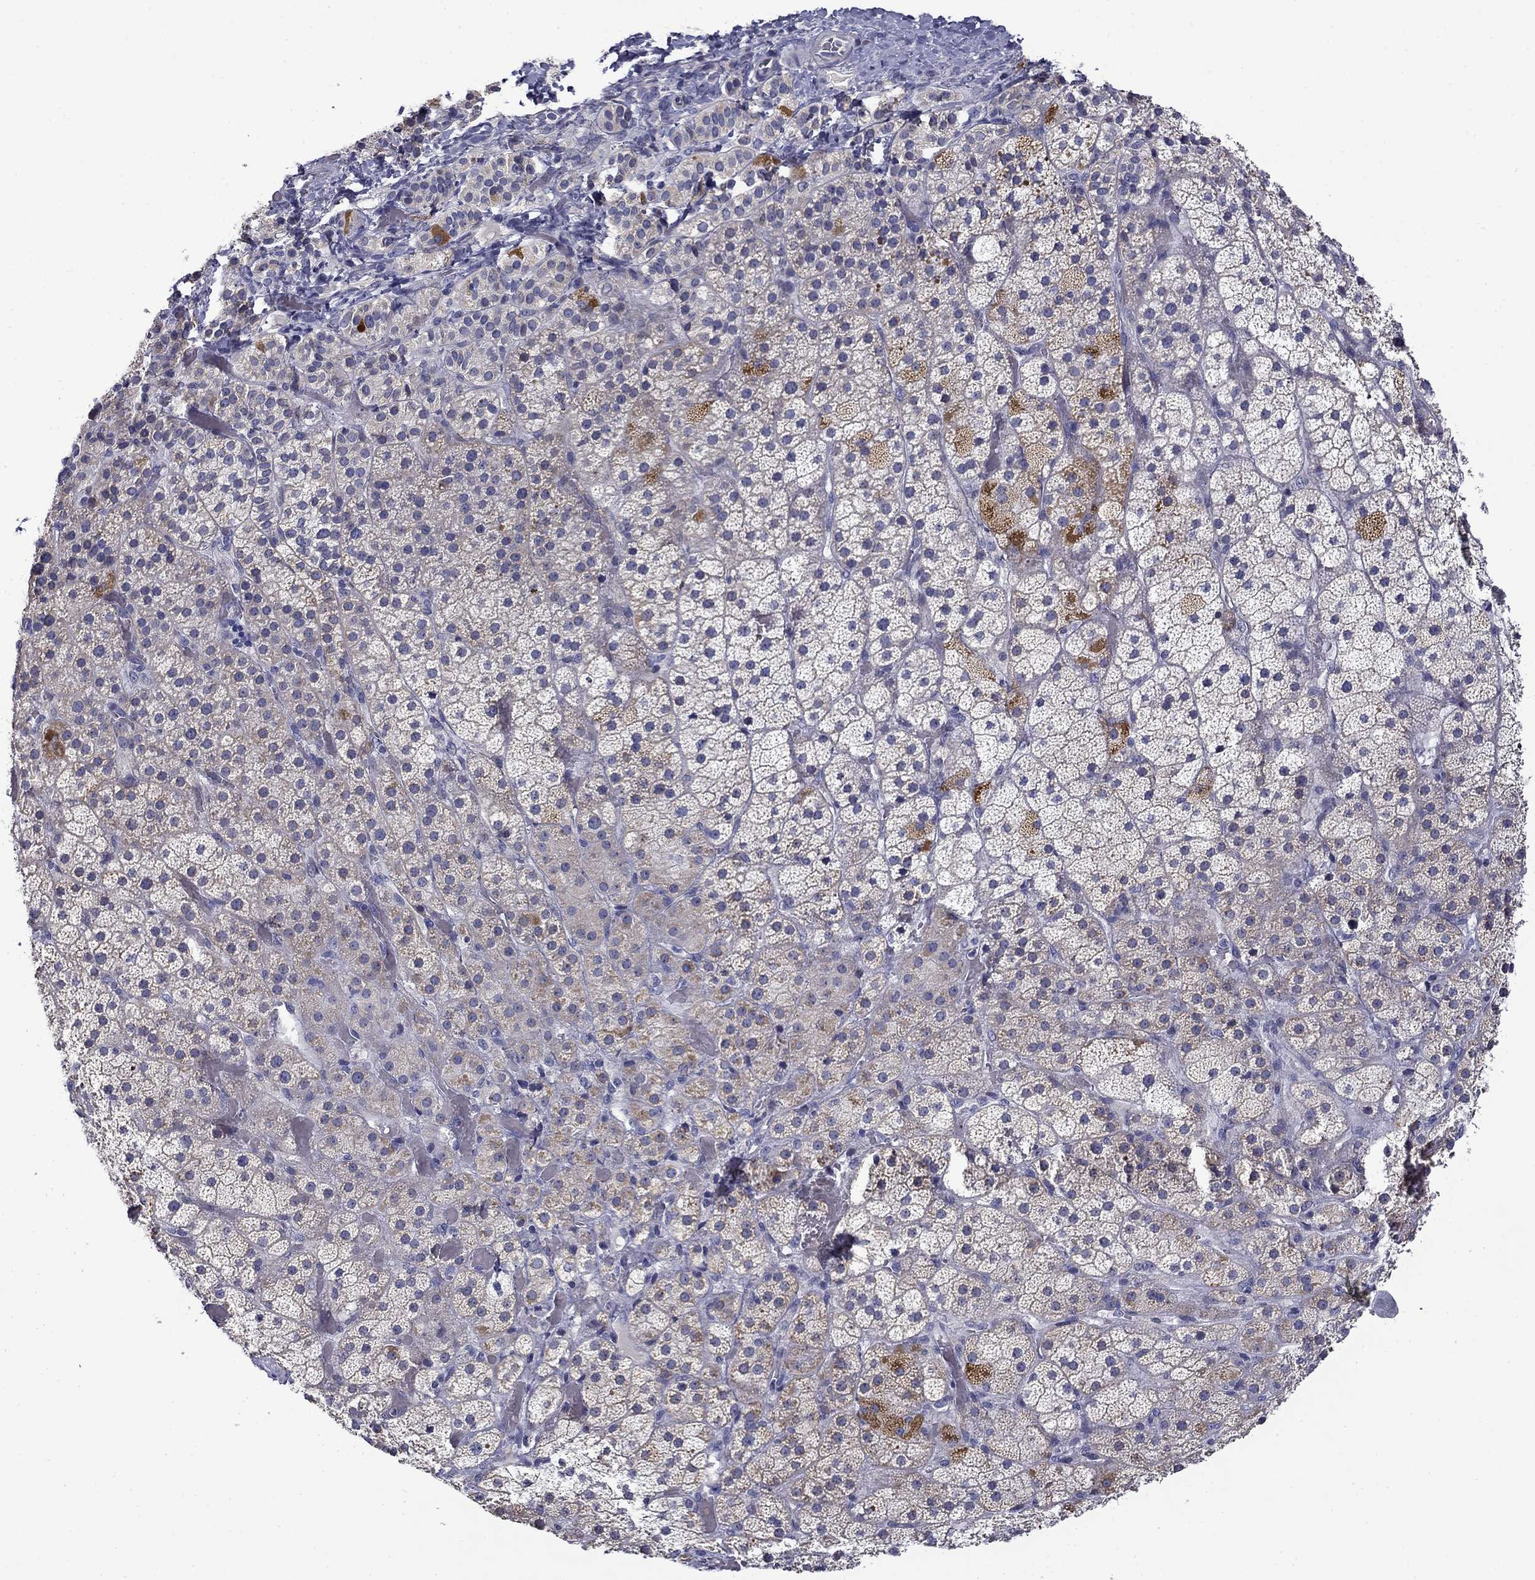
{"staining": {"intensity": "moderate", "quantity": "<25%", "location": "cytoplasmic/membranous"}, "tissue": "adrenal gland", "cell_type": "Glandular cells", "image_type": "normal", "snomed": [{"axis": "morphology", "description": "Normal tissue, NOS"}, {"axis": "topography", "description": "Adrenal gland"}], "caption": "High-power microscopy captured an IHC photomicrograph of unremarkable adrenal gland, revealing moderate cytoplasmic/membranous expression in about <25% of glandular cells.", "gene": "SPATA7", "patient": {"sex": "male", "age": 57}}